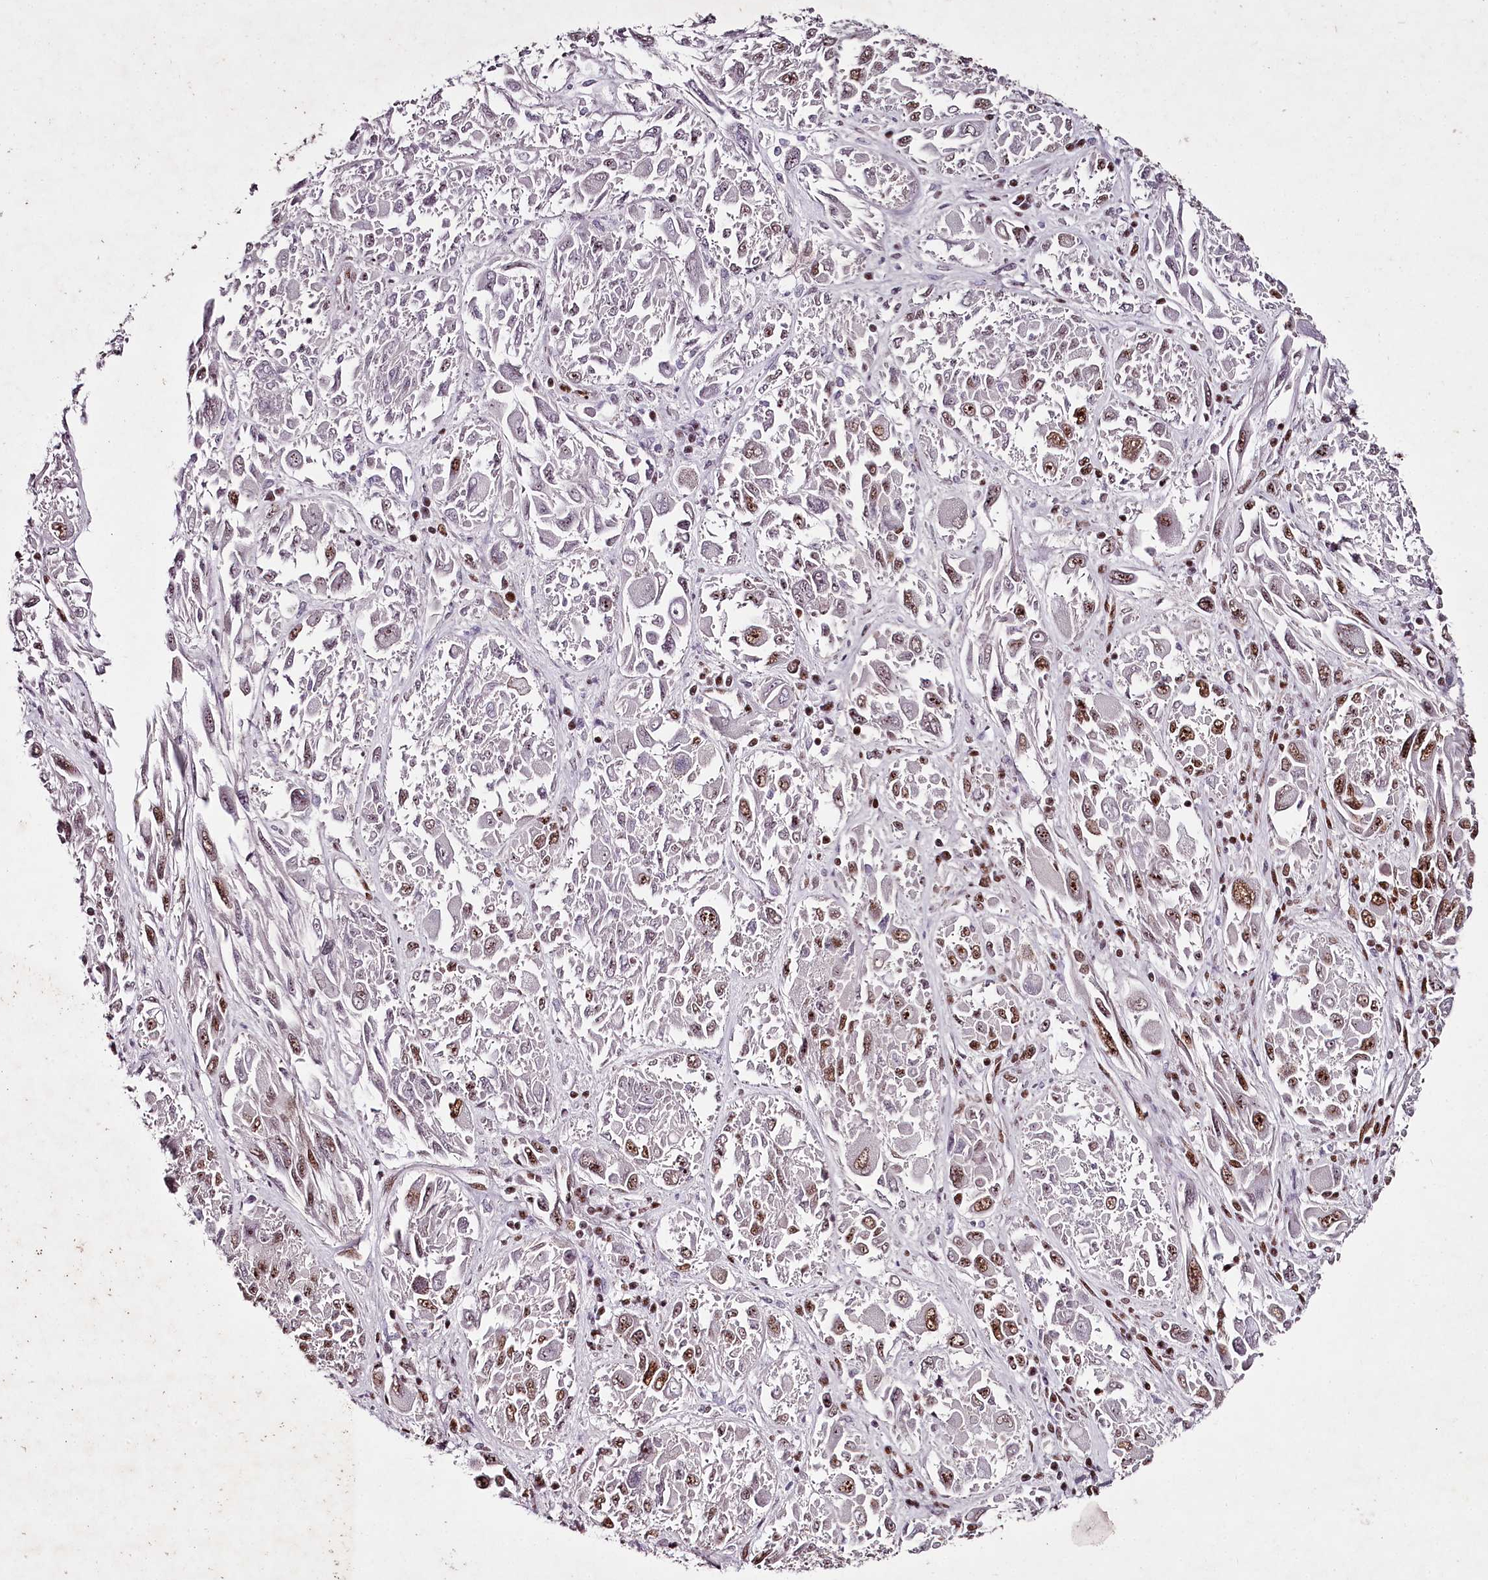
{"staining": {"intensity": "moderate", "quantity": "25%-75%", "location": "nuclear"}, "tissue": "melanoma", "cell_type": "Tumor cells", "image_type": "cancer", "snomed": [{"axis": "morphology", "description": "Malignant melanoma, NOS"}, {"axis": "topography", "description": "Skin"}], "caption": "Immunohistochemical staining of malignant melanoma displays medium levels of moderate nuclear protein staining in about 25%-75% of tumor cells.", "gene": "PSPC1", "patient": {"sex": "female", "age": 91}}